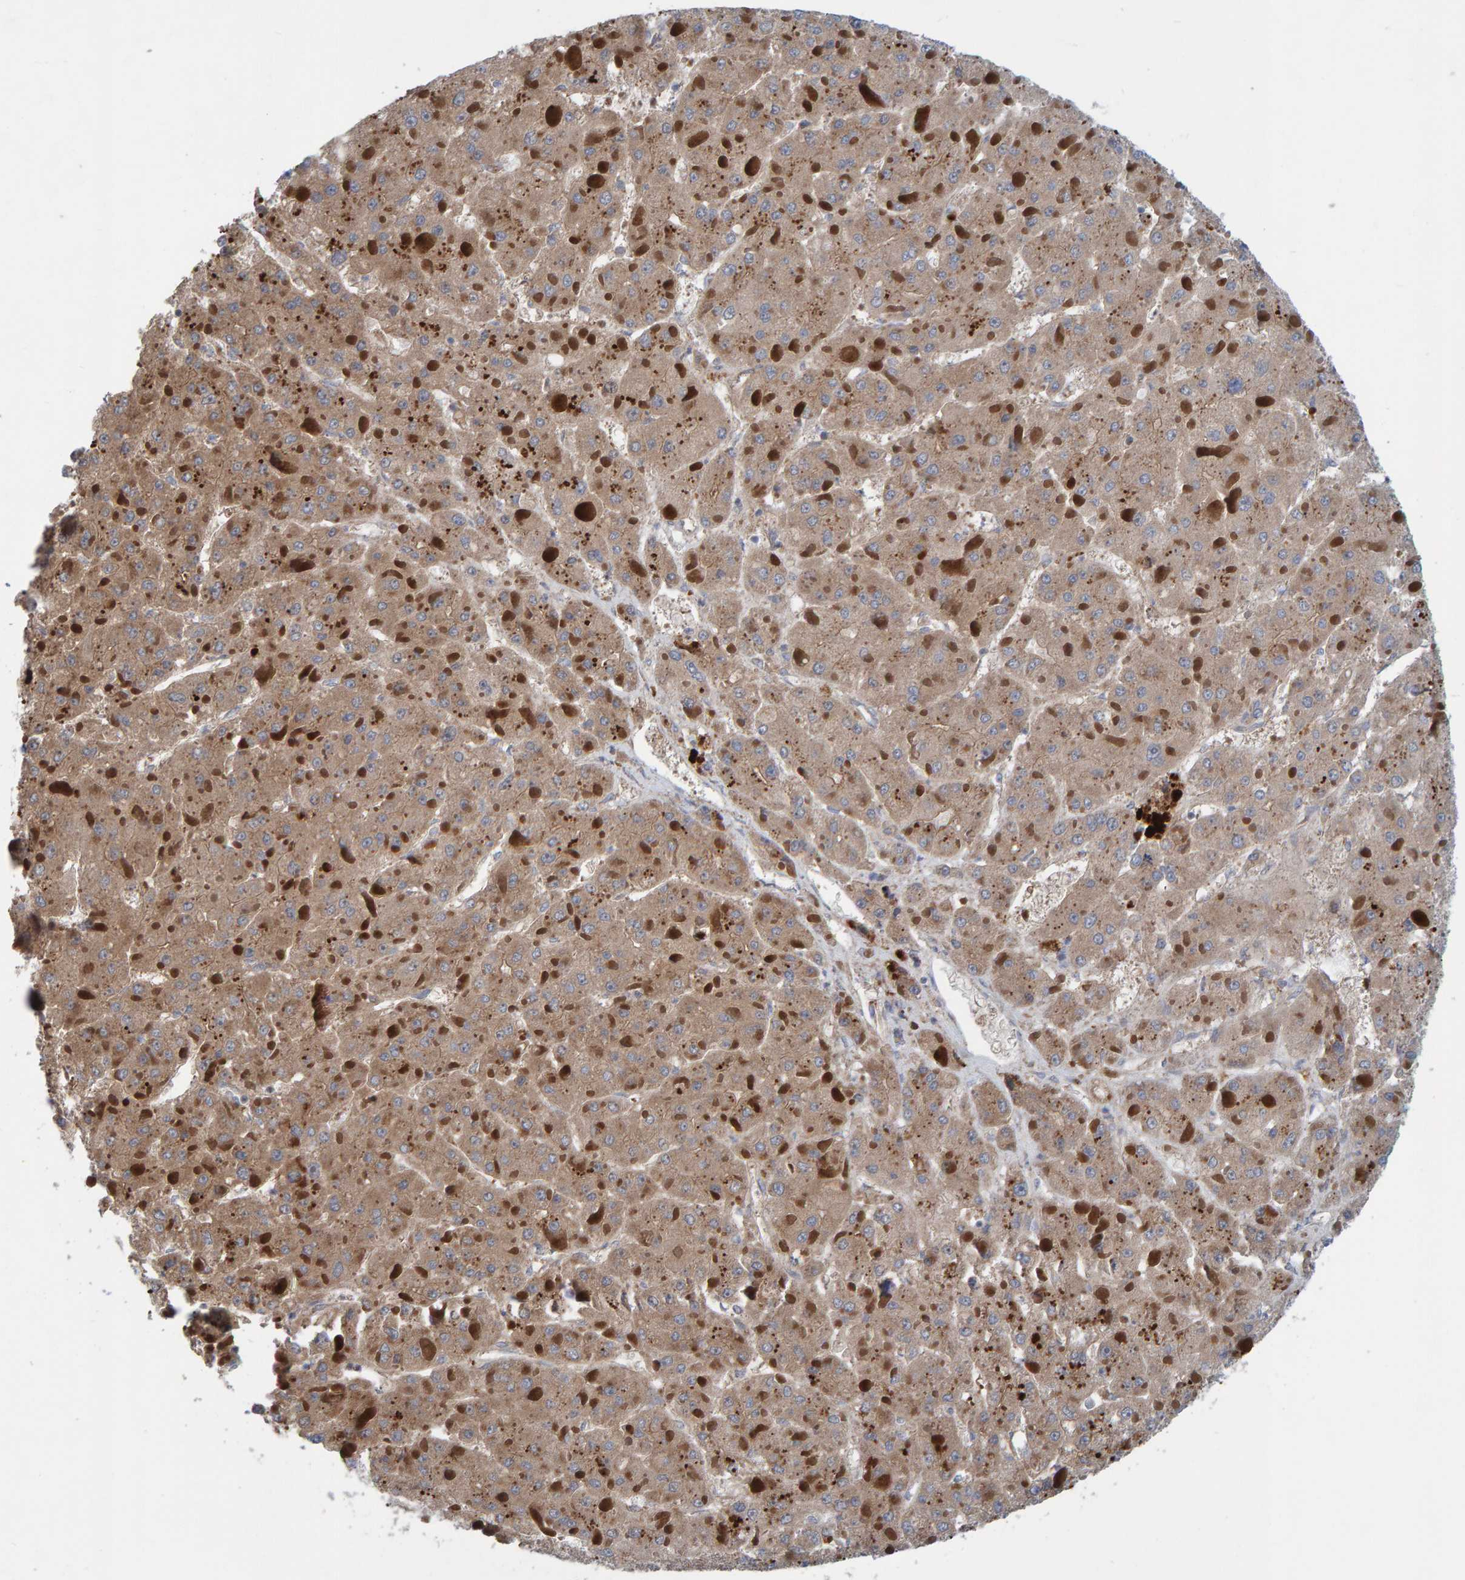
{"staining": {"intensity": "weak", "quantity": ">75%", "location": "cytoplasmic/membranous"}, "tissue": "liver cancer", "cell_type": "Tumor cells", "image_type": "cancer", "snomed": [{"axis": "morphology", "description": "Carcinoma, Hepatocellular, NOS"}, {"axis": "topography", "description": "Liver"}], "caption": "Weak cytoplasmic/membranous protein expression is appreciated in about >75% of tumor cells in liver hepatocellular carcinoma.", "gene": "KIAA0753", "patient": {"sex": "female", "age": 73}}